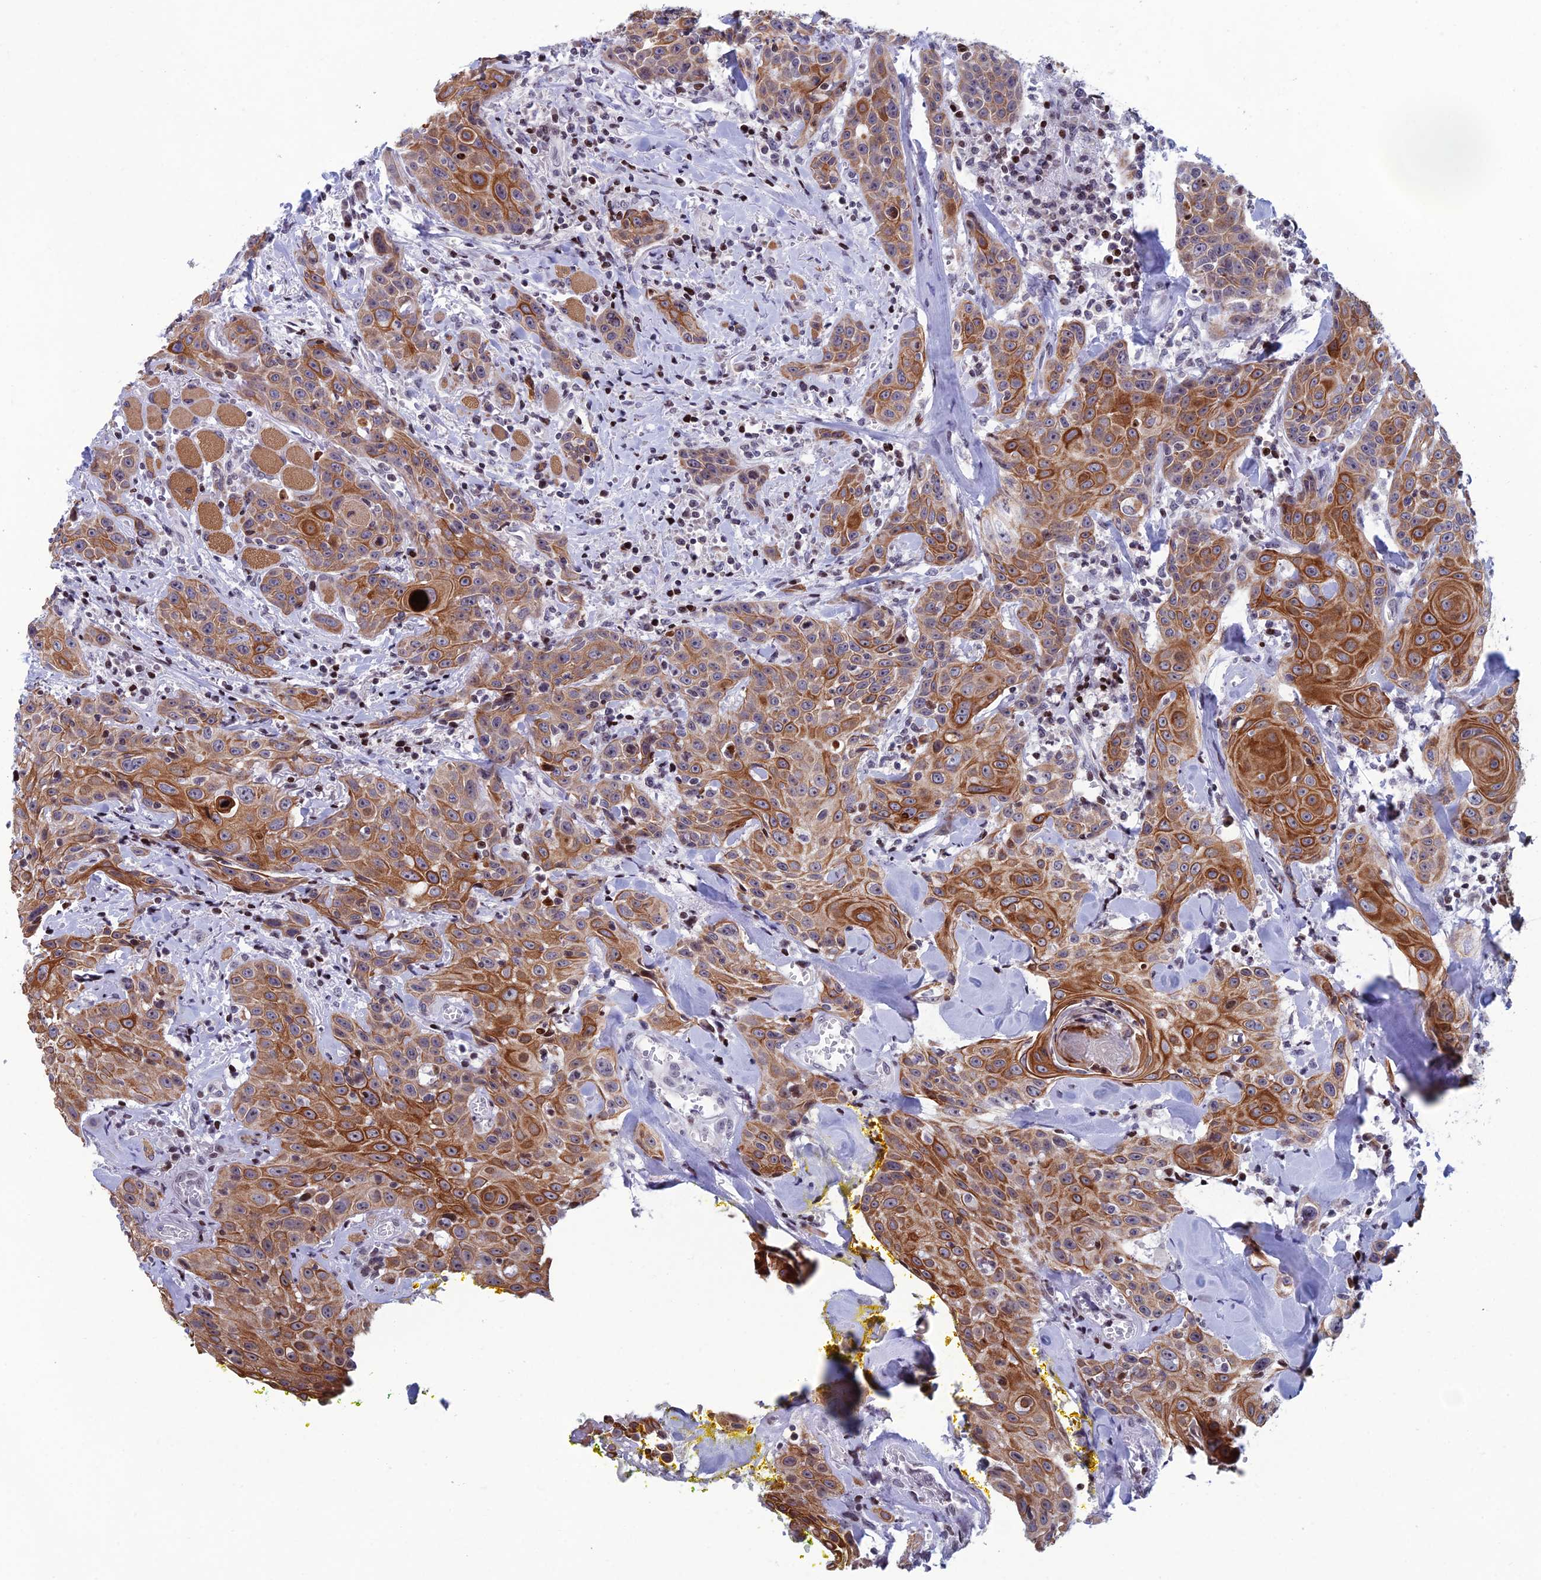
{"staining": {"intensity": "strong", "quantity": ">75%", "location": "cytoplasmic/membranous"}, "tissue": "head and neck cancer", "cell_type": "Tumor cells", "image_type": "cancer", "snomed": [{"axis": "morphology", "description": "Squamous cell carcinoma, NOS"}, {"axis": "topography", "description": "Oral tissue"}, {"axis": "topography", "description": "Head-Neck"}], "caption": "A photomicrograph of human head and neck squamous cell carcinoma stained for a protein shows strong cytoplasmic/membranous brown staining in tumor cells.", "gene": "AFF3", "patient": {"sex": "female", "age": 82}}